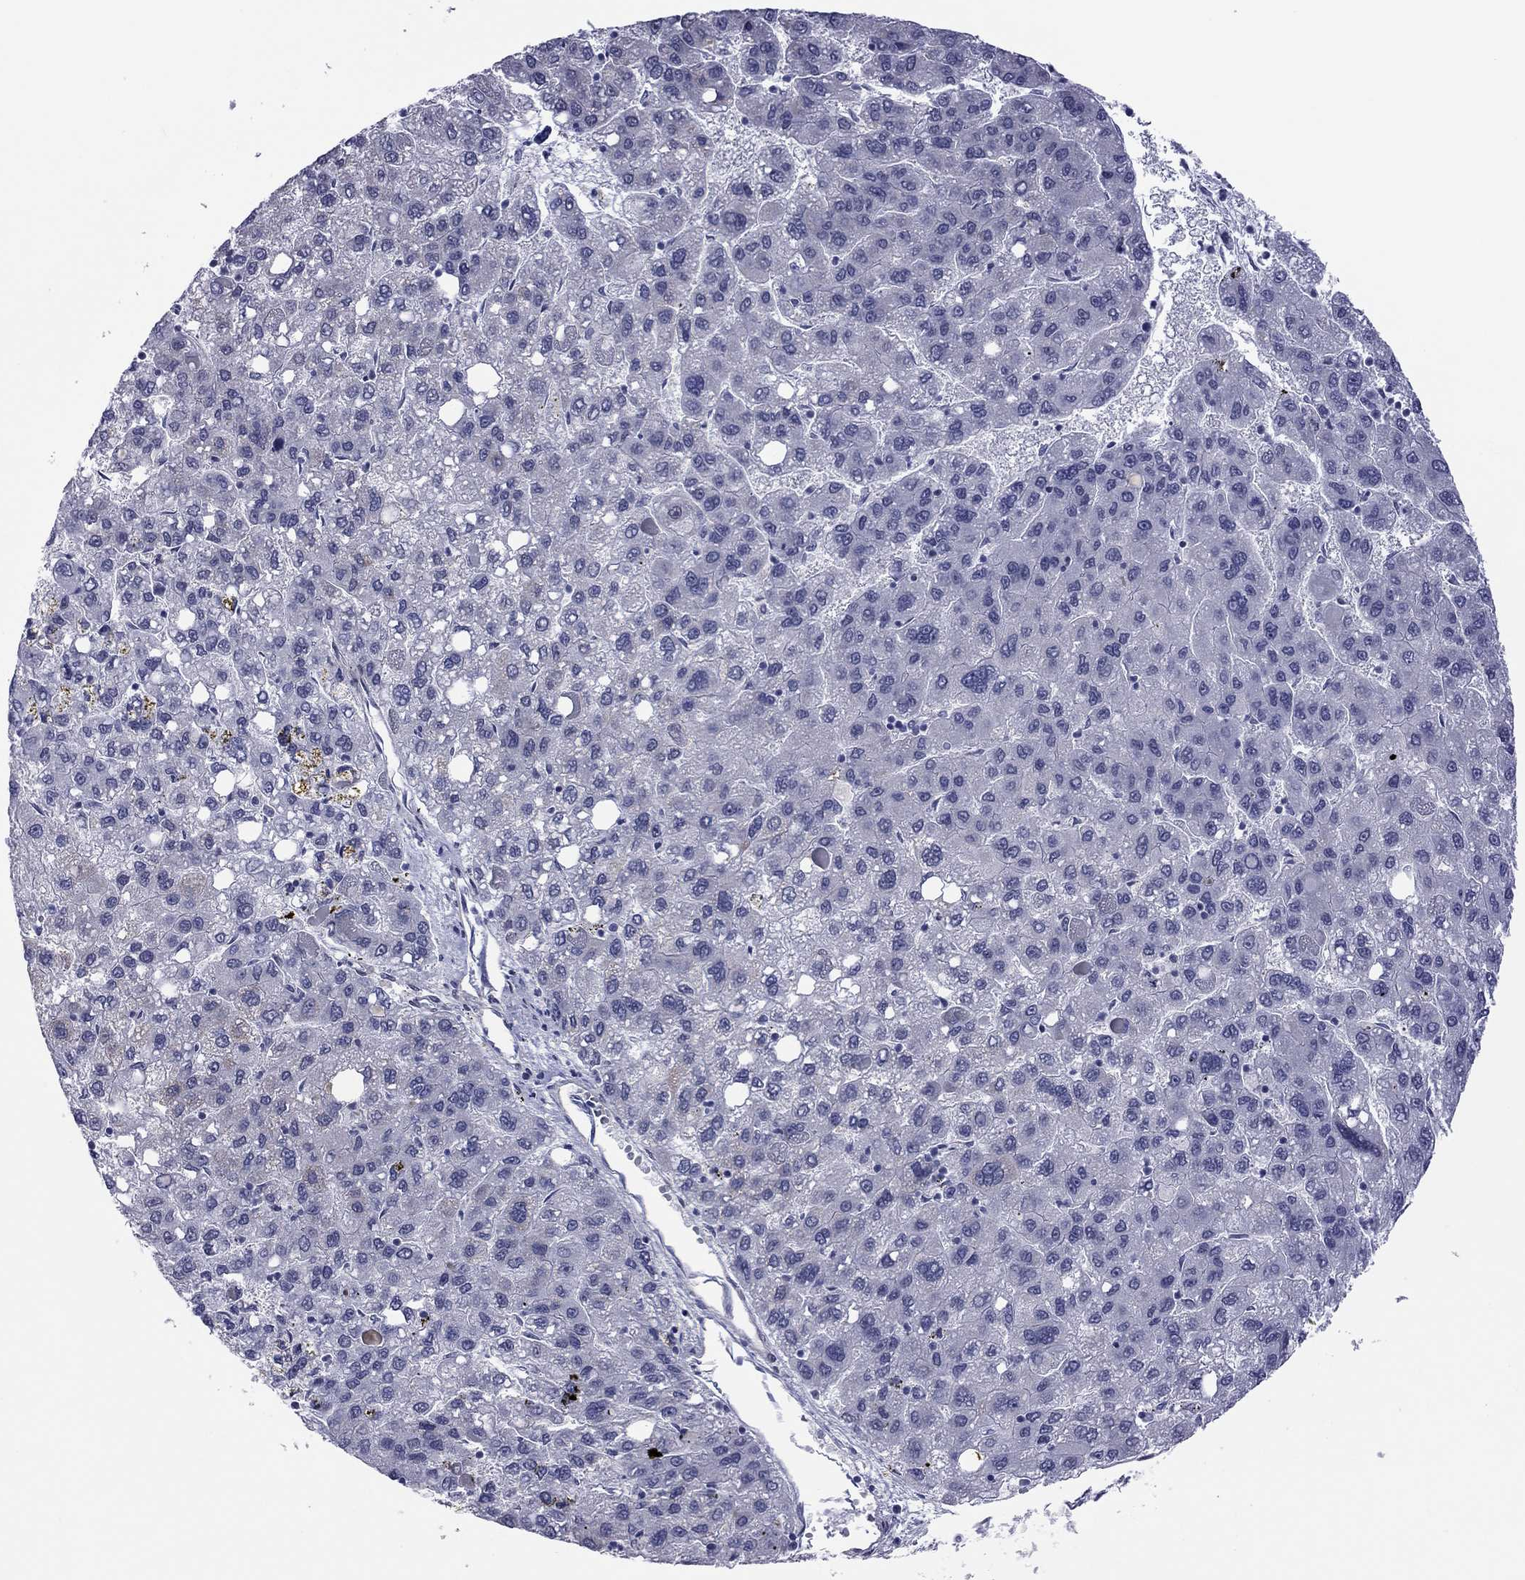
{"staining": {"intensity": "negative", "quantity": "none", "location": "none"}, "tissue": "liver cancer", "cell_type": "Tumor cells", "image_type": "cancer", "snomed": [{"axis": "morphology", "description": "Carcinoma, Hepatocellular, NOS"}, {"axis": "topography", "description": "Liver"}], "caption": "DAB immunohistochemical staining of human hepatocellular carcinoma (liver) reveals no significant positivity in tumor cells.", "gene": "POU5F2", "patient": {"sex": "female", "age": 82}}